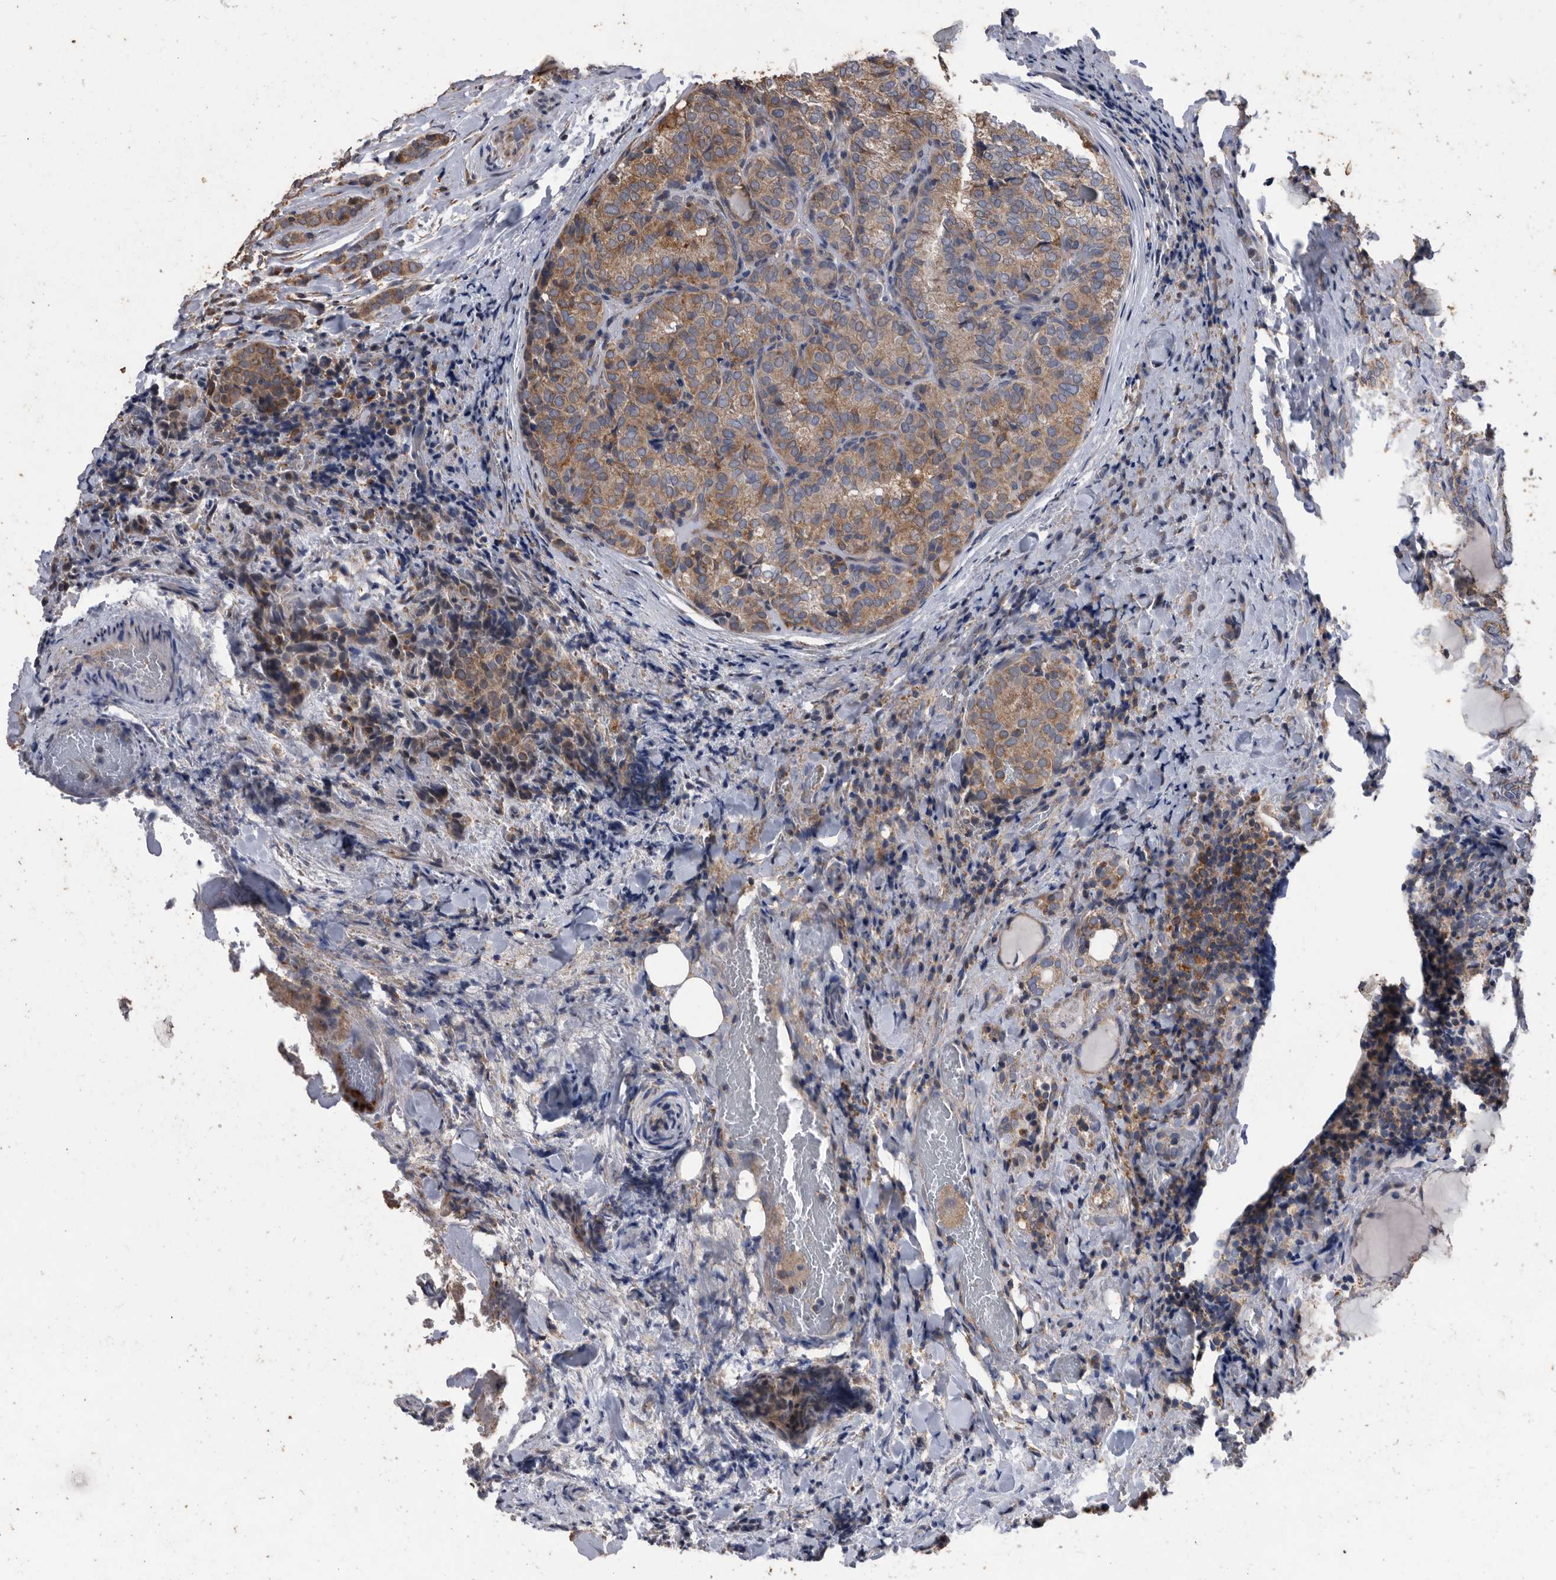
{"staining": {"intensity": "moderate", "quantity": "25%-75%", "location": "cytoplasmic/membranous"}, "tissue": "thyroid cancer", "cell_type": "Tumor cells", "image_type": "cancer", "snomed": [{"axis": "morphology", "description": "Normal tissue, NOS"}, {"axis": "morphology", "description": "Papillary adenocarcinoma, NOS"}, {"axis": "topography", "description": "Thyroid gland"}], "caption": "Immunohistochemistry (IHC) of papillary adenocarcinoma (thyroid) reveals medium levels of moderate cytoplasmic/membranous expression in approximately 25%-75% of tumor cells.", "gene": "NRBP1", "patient": {"sex": "female", "age": 30}}